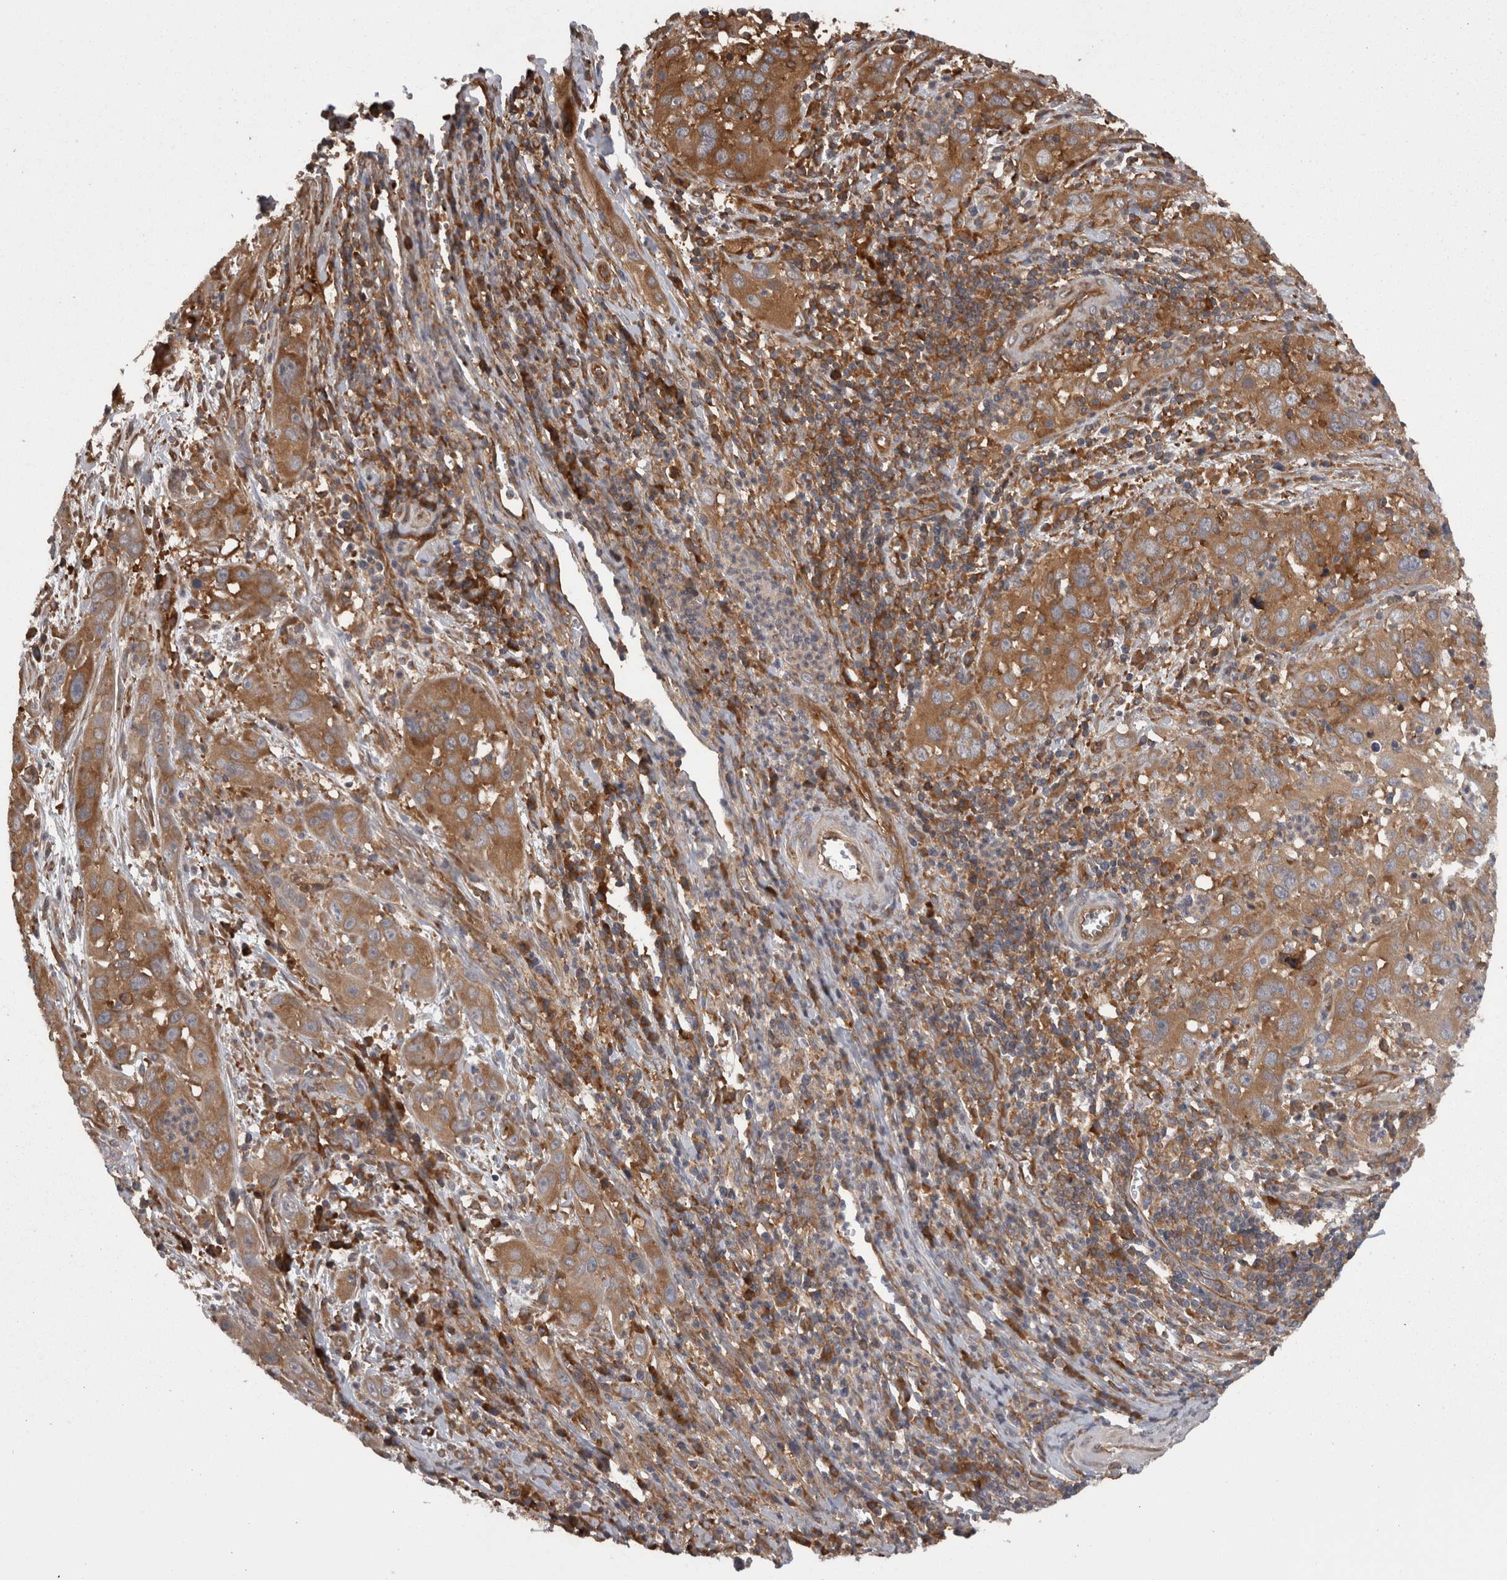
{"staining": {"intensity": "moderate", "quantity": ">75%", "location": "cytoplasmic/membranous"}, "tissue": "cervical cancer", "cell_type": "Tumor cells", "image_type": "cancer", "snomed": [{"axis": "morphology", "description": "Squamous cell carcinoma, NOS"}, {"axis": "topography", "description": "Cervix"}], "caption": "A medium amount of moderate cytoplasmic/membranous staining is appreciated in about >75% of tumor cells in cervical squamous cell carcinoma tissue. (IHC, brightfield microscopy, high magnification).", "gene": "SMCR8", "patient": {"sex": "female", "age": 32}}